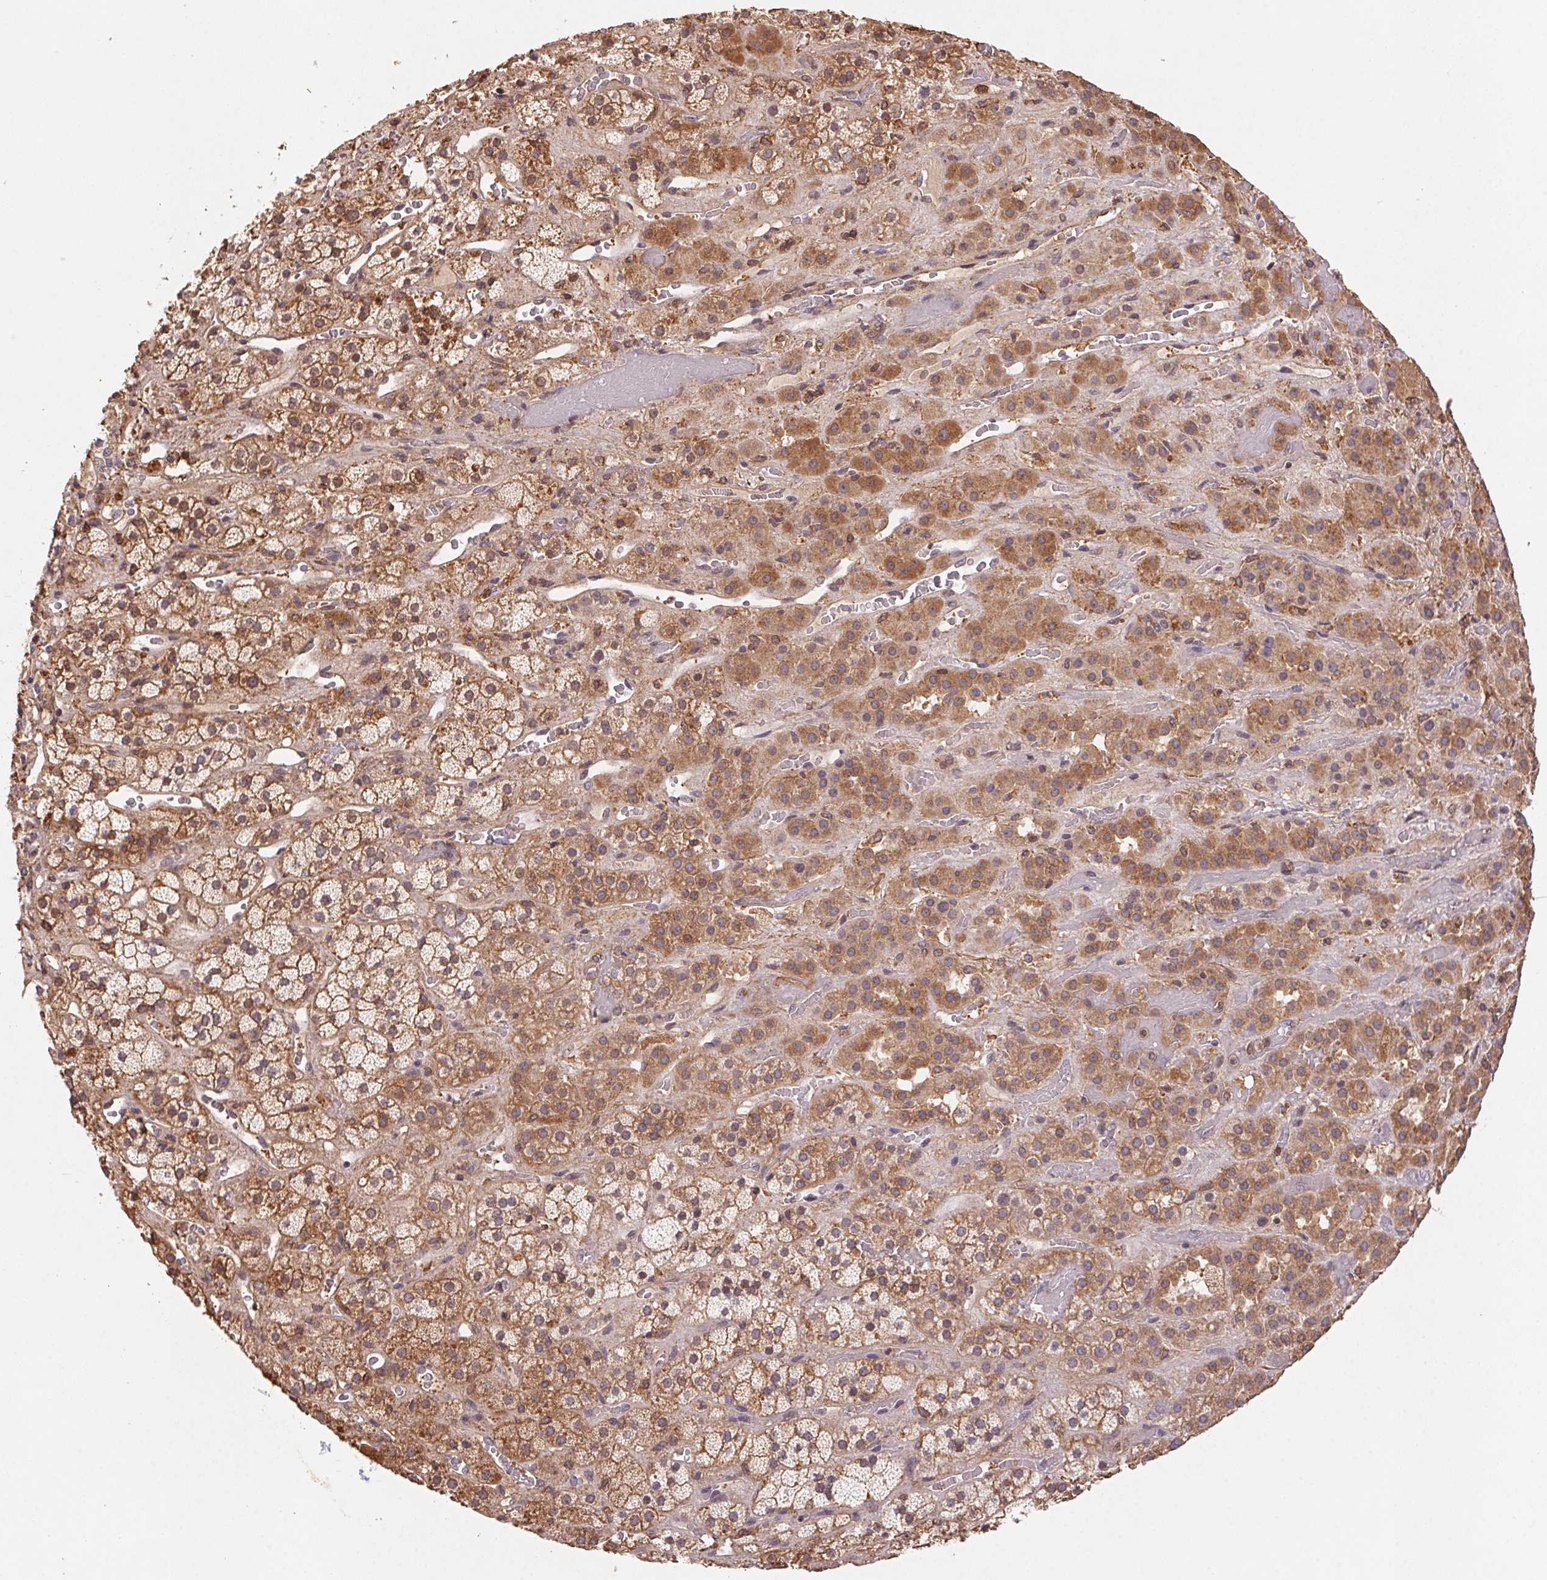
{"staining": {"intensity": "strong", "quantity": ">75%", "location": "cytoplasmic/membranous"}, "tissue": "adrenal gland", "cell_type": "Glandular cells", "image_type": "normal", "snomed": [{"axis": "morphology", "description": "Normal tissue, NOS"}, {"axis": "topography", "description": "Adrenal gland"}], "caption": "Adrenal gland stained with a brown dye demonstrates strong cytoplasmic/membranous positive expression in approximately >75% of glandular cells.", "gene": "ATG10", "patient": {"sex": "male", "age": 57}}